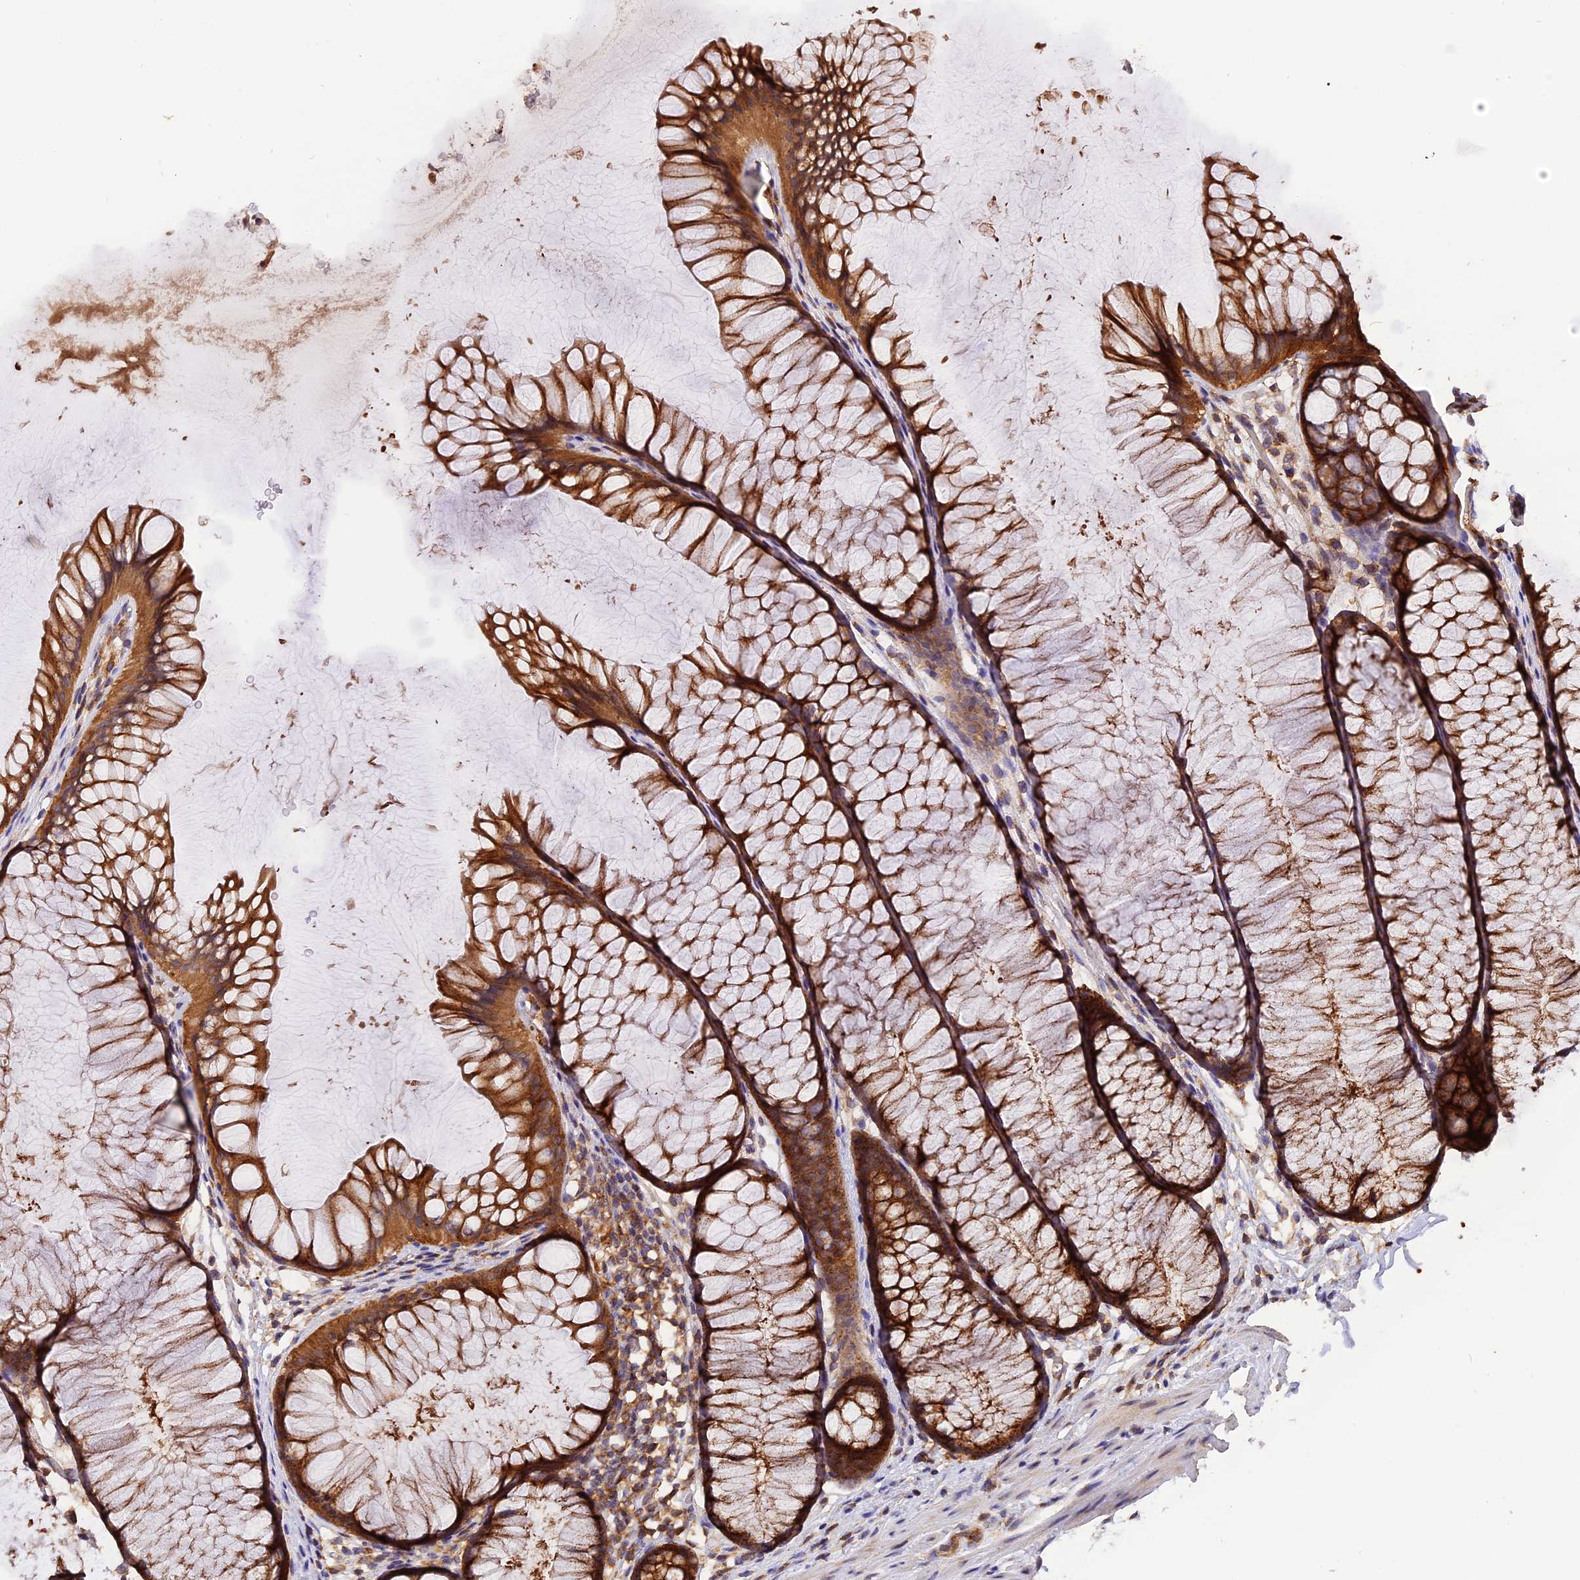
{"staining": {"intensity": "moderate", "quantity": "25%-75%", "location": "cytoplasmic/membranous"}, "tissue": "colon", "cell_type": "Endothelial cells", "image_type": "normal", "snomed": [{"axis": "morphology", "description": "Normal tissue, NOS"}, {"axis": "topography", "description": "Colon"}], "caption": "Colon stained with immunohistochemistry (IHC) exhibits moderate cytoplasmic/membranous expression in about 25%-75% of endothelial cells.", "gene": "PEX3", "patient": {"sex": "female", "age": 82}}